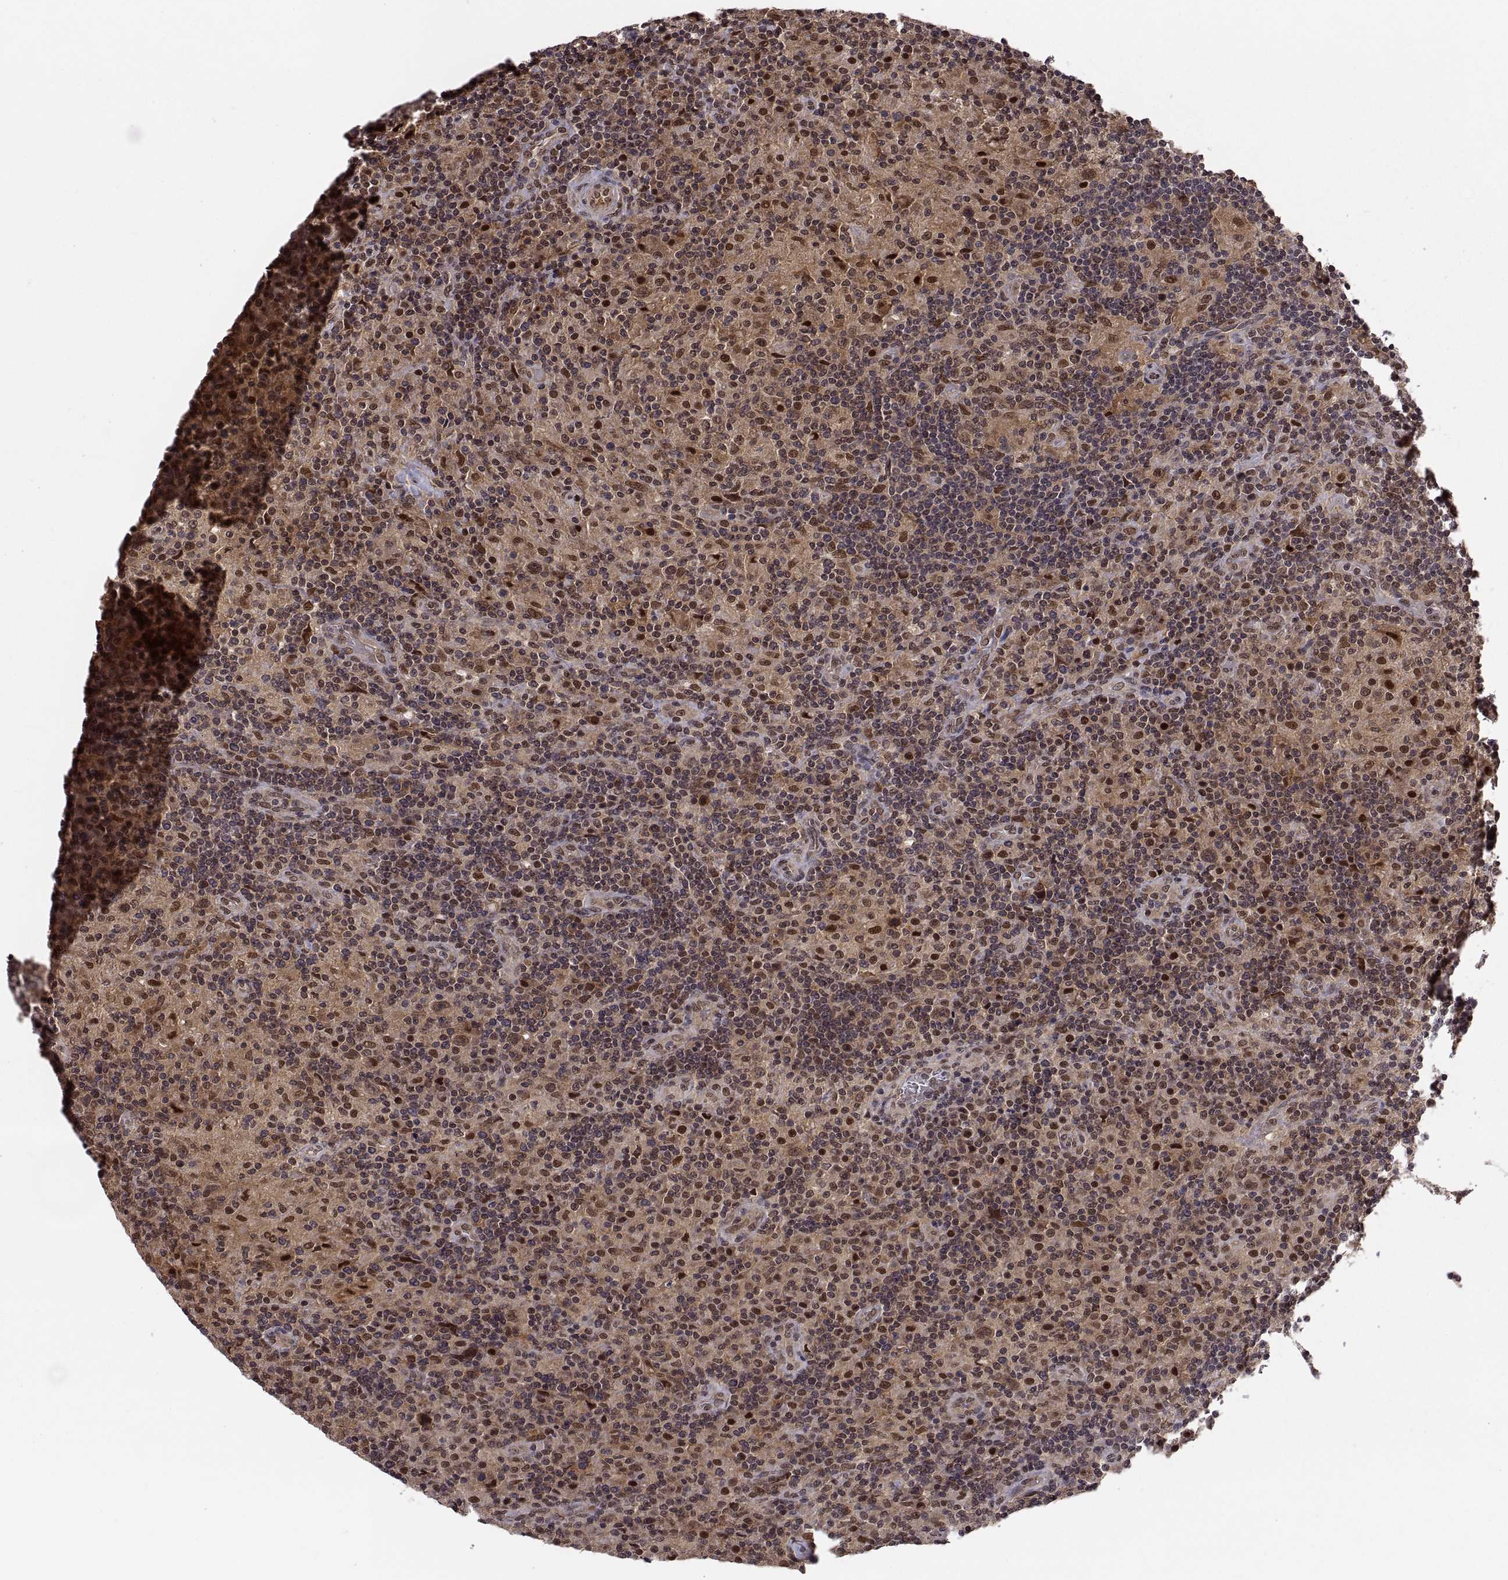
{"staining": {"intensity": "moderate", "quantity": ">75%", "location": "cytoplasmic/membranous,nuclear"}, "tissue": "lymphoma", "cell_type": "Tumor cells", "image_type": "cancer", "snomed": [{"axis": "morphology", "description": "Hodgkin's disease, NOS"}, {"axis": "topography", "description": "Lymph node"}], "caption": "The micrograph exhibits a brown stain indicating the presence of a protein in the cytoplasmic/membranous and nuclear of tumor cells in lymphoma.", "gene": "PSMC2", "patient": {"sex": "male", "age": 70}}